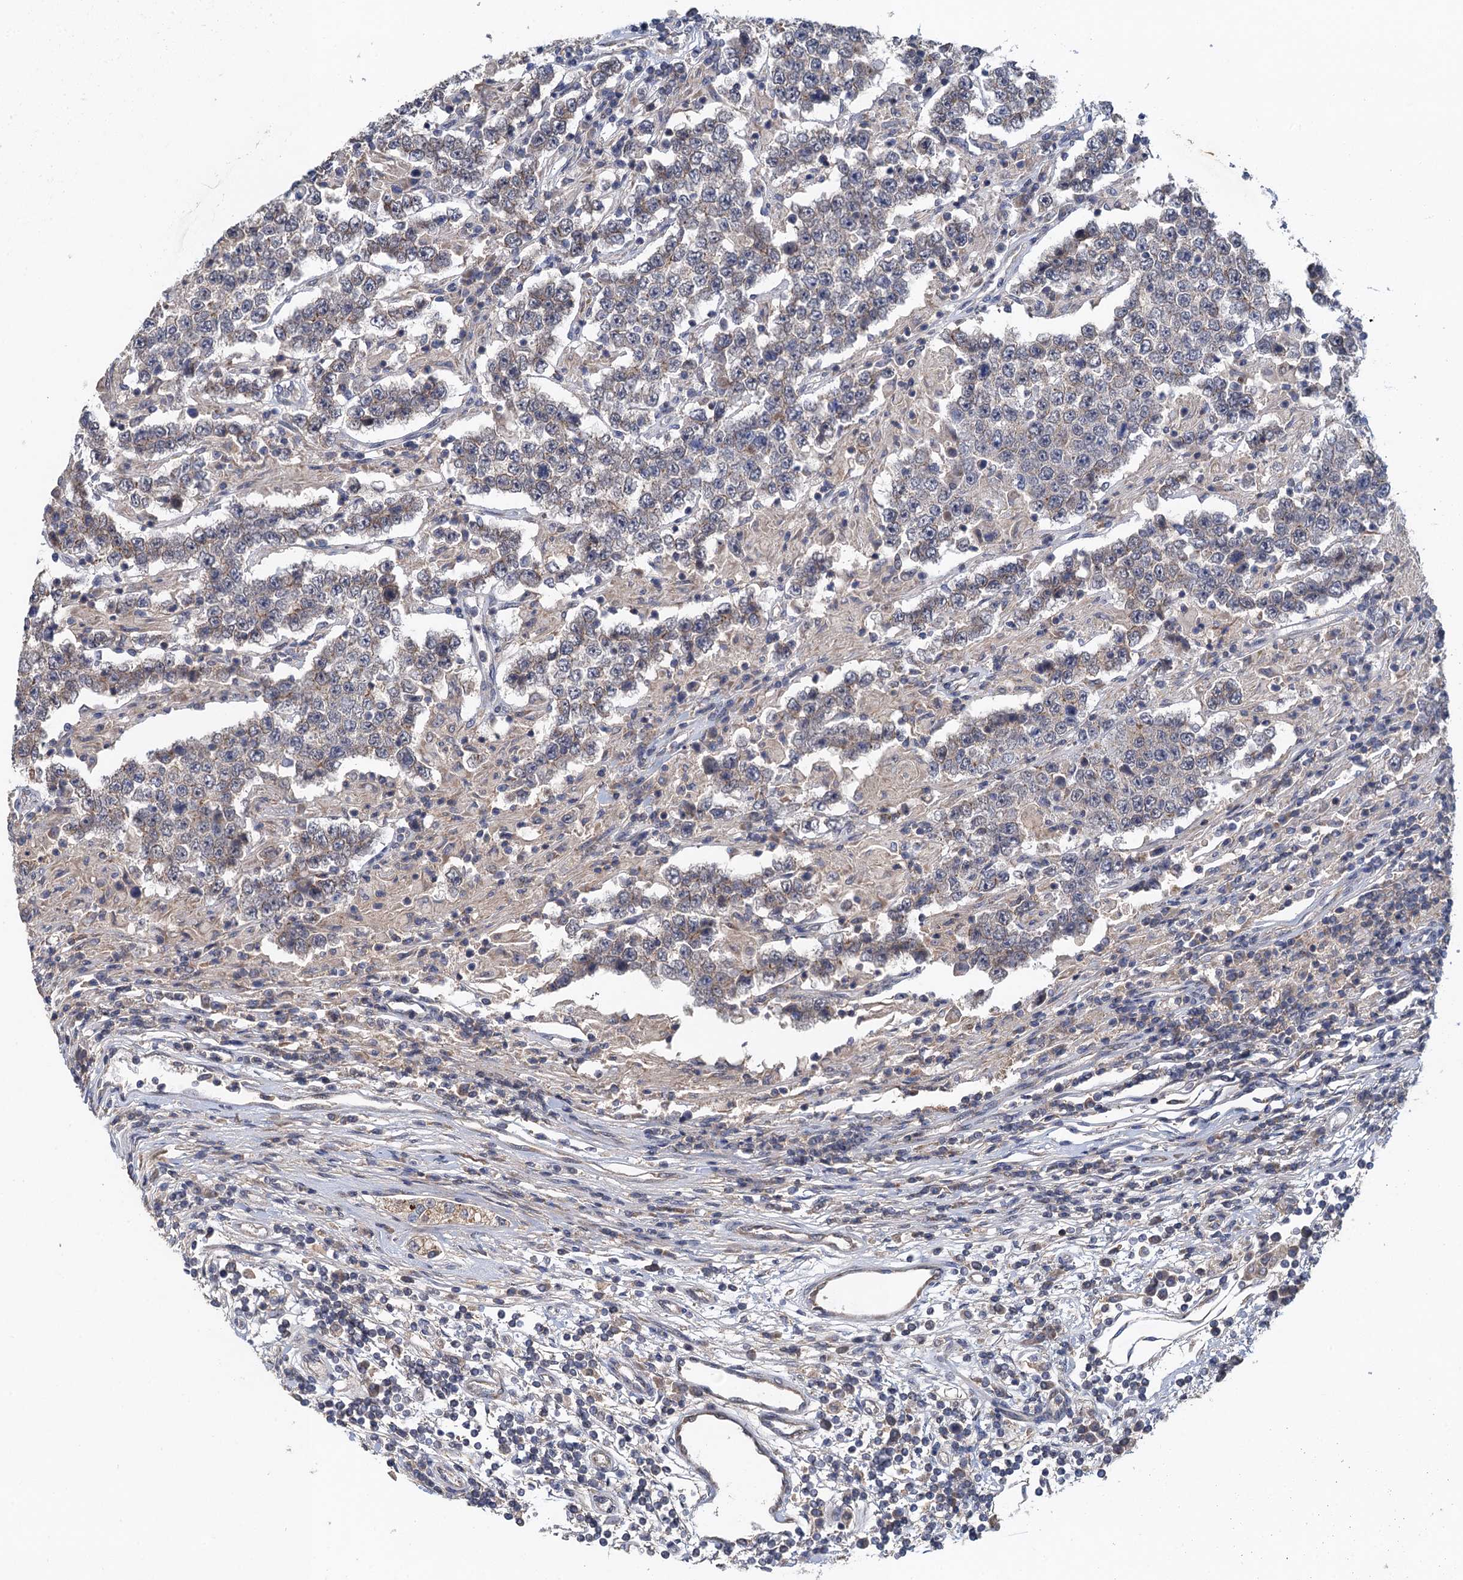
{"staining": {"intensity": "negative", "quantity": "none", "location": "none"}, "tissue": "testis cancer", "cell_type": "Tumor cells", "image_type": "cancer", "snomed": [{"axis": "morphology", "description": "Normal tissue, NOS"}, {"axis": "morphology", "description": "Urothelial carcinoma, High grade"}, {"axis": "morphology", "description": "Seminoma, NOS"}, {"axis": "morphology", "description": "Carcinoma, Embryonal, NOS"}, {"axis": "topography", "description": "Urinary bladder"}, {"axis": "topography", "description": "Testis"}], "caption": "DAB immunohistochemical staining of human urothelial carcinoma (high-grade) (testis) exhibits no significant expression in tumor cells. Nuclei are stained in blue.", "gene": "MDM1", "patient": {"sex": "male", "age": 41}}